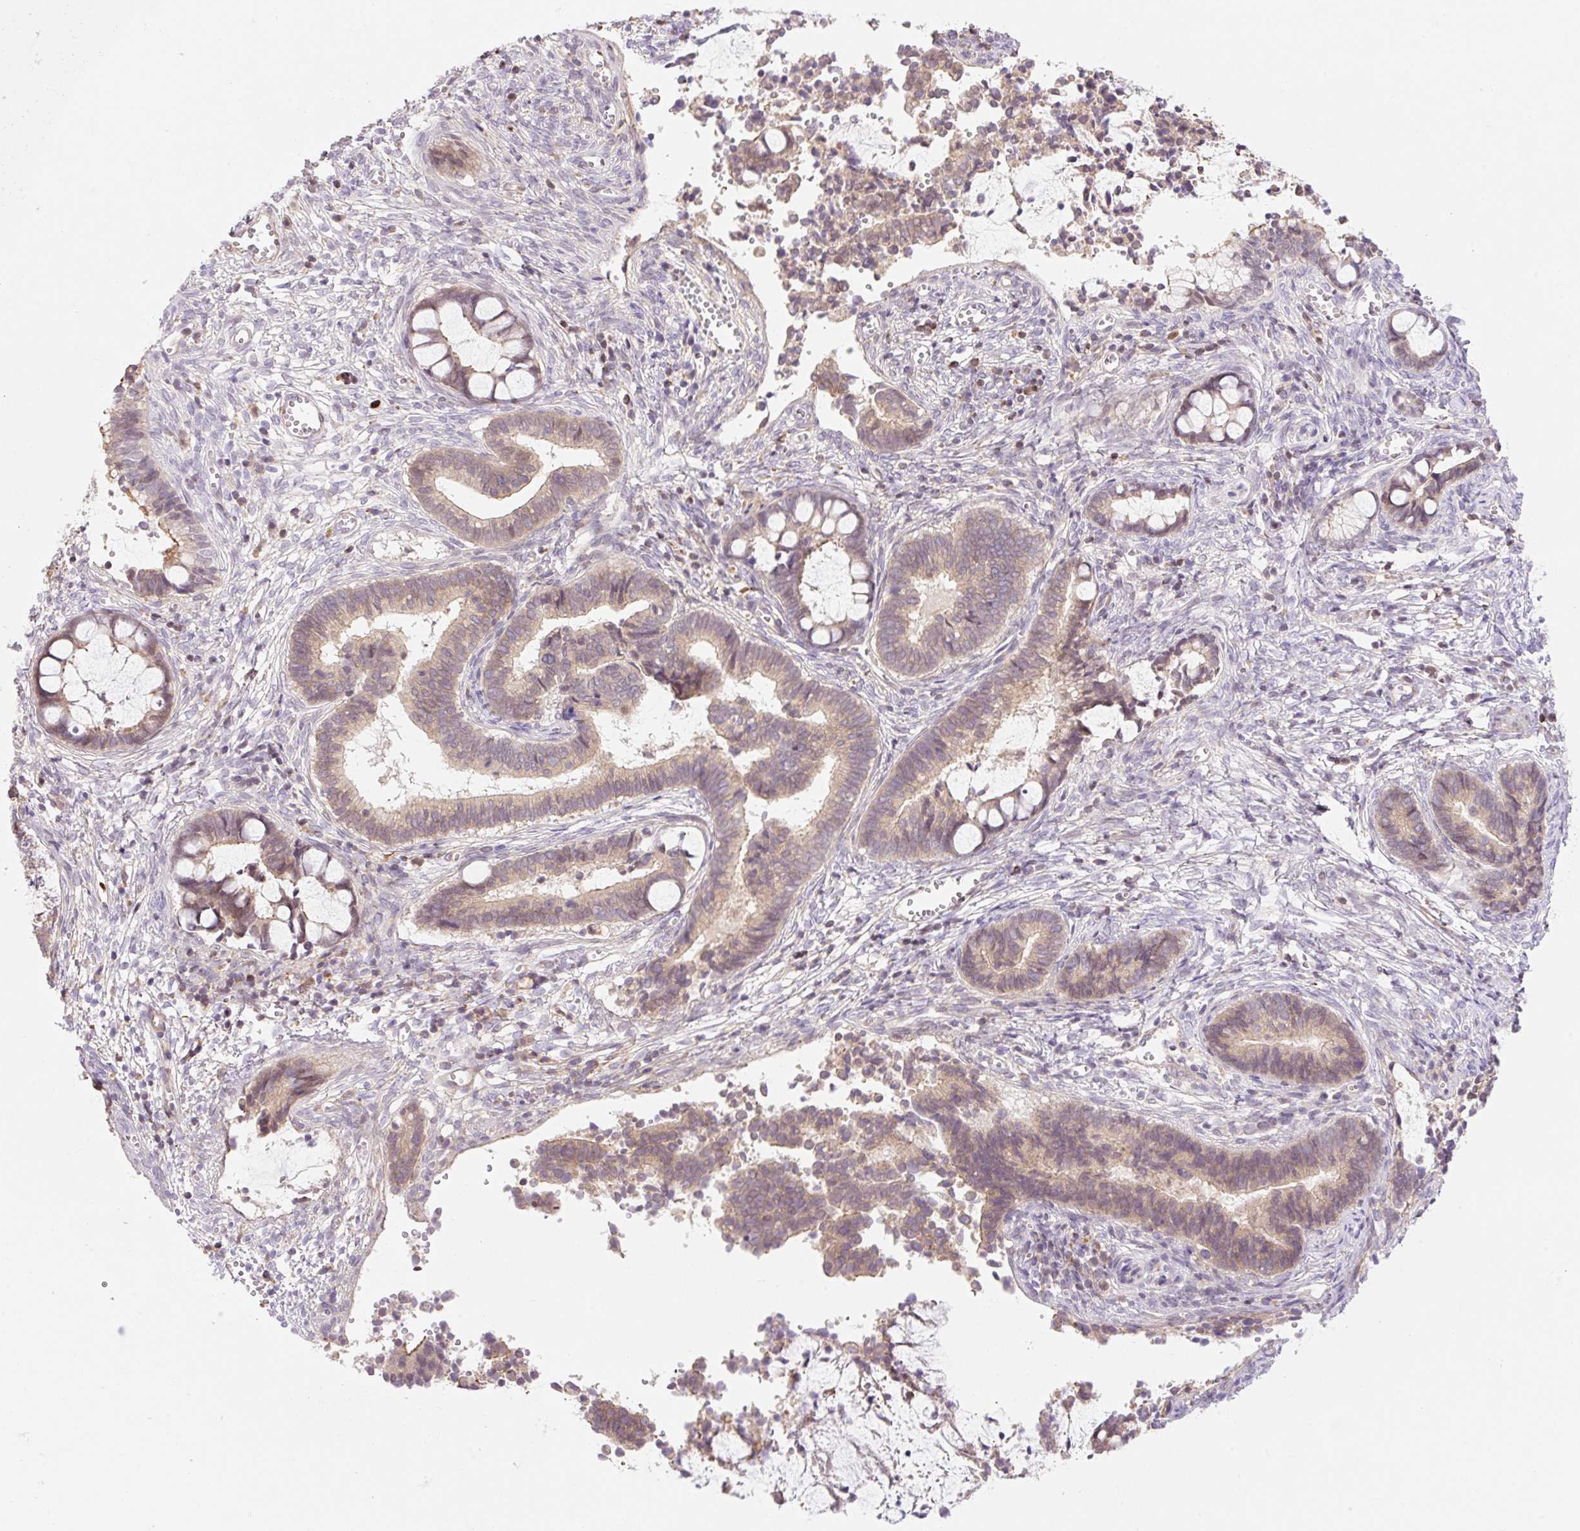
{"staining": {"intensity": "weak", "quantity": "25%-75%", "location": "cytoplasmic/membranous"}, "tissue": "cervical cancer", "cell_type": "Tumor cells", "image_type": "cancer", "snomed": [{"axis": "morphology", "description": "Adenocarcinoma, NOS"}, {"axis": "topography", "description": "Cervix"}], "caption": "About 25%-75% of tumor cells in human cervical adenocarcinoma demonstrate weak cytoplasmic/membranous protein staining as visualized by brown immunohistochemical staining.", "gene": "EMC10", "patient": {"sex": "female", "age": 44}}